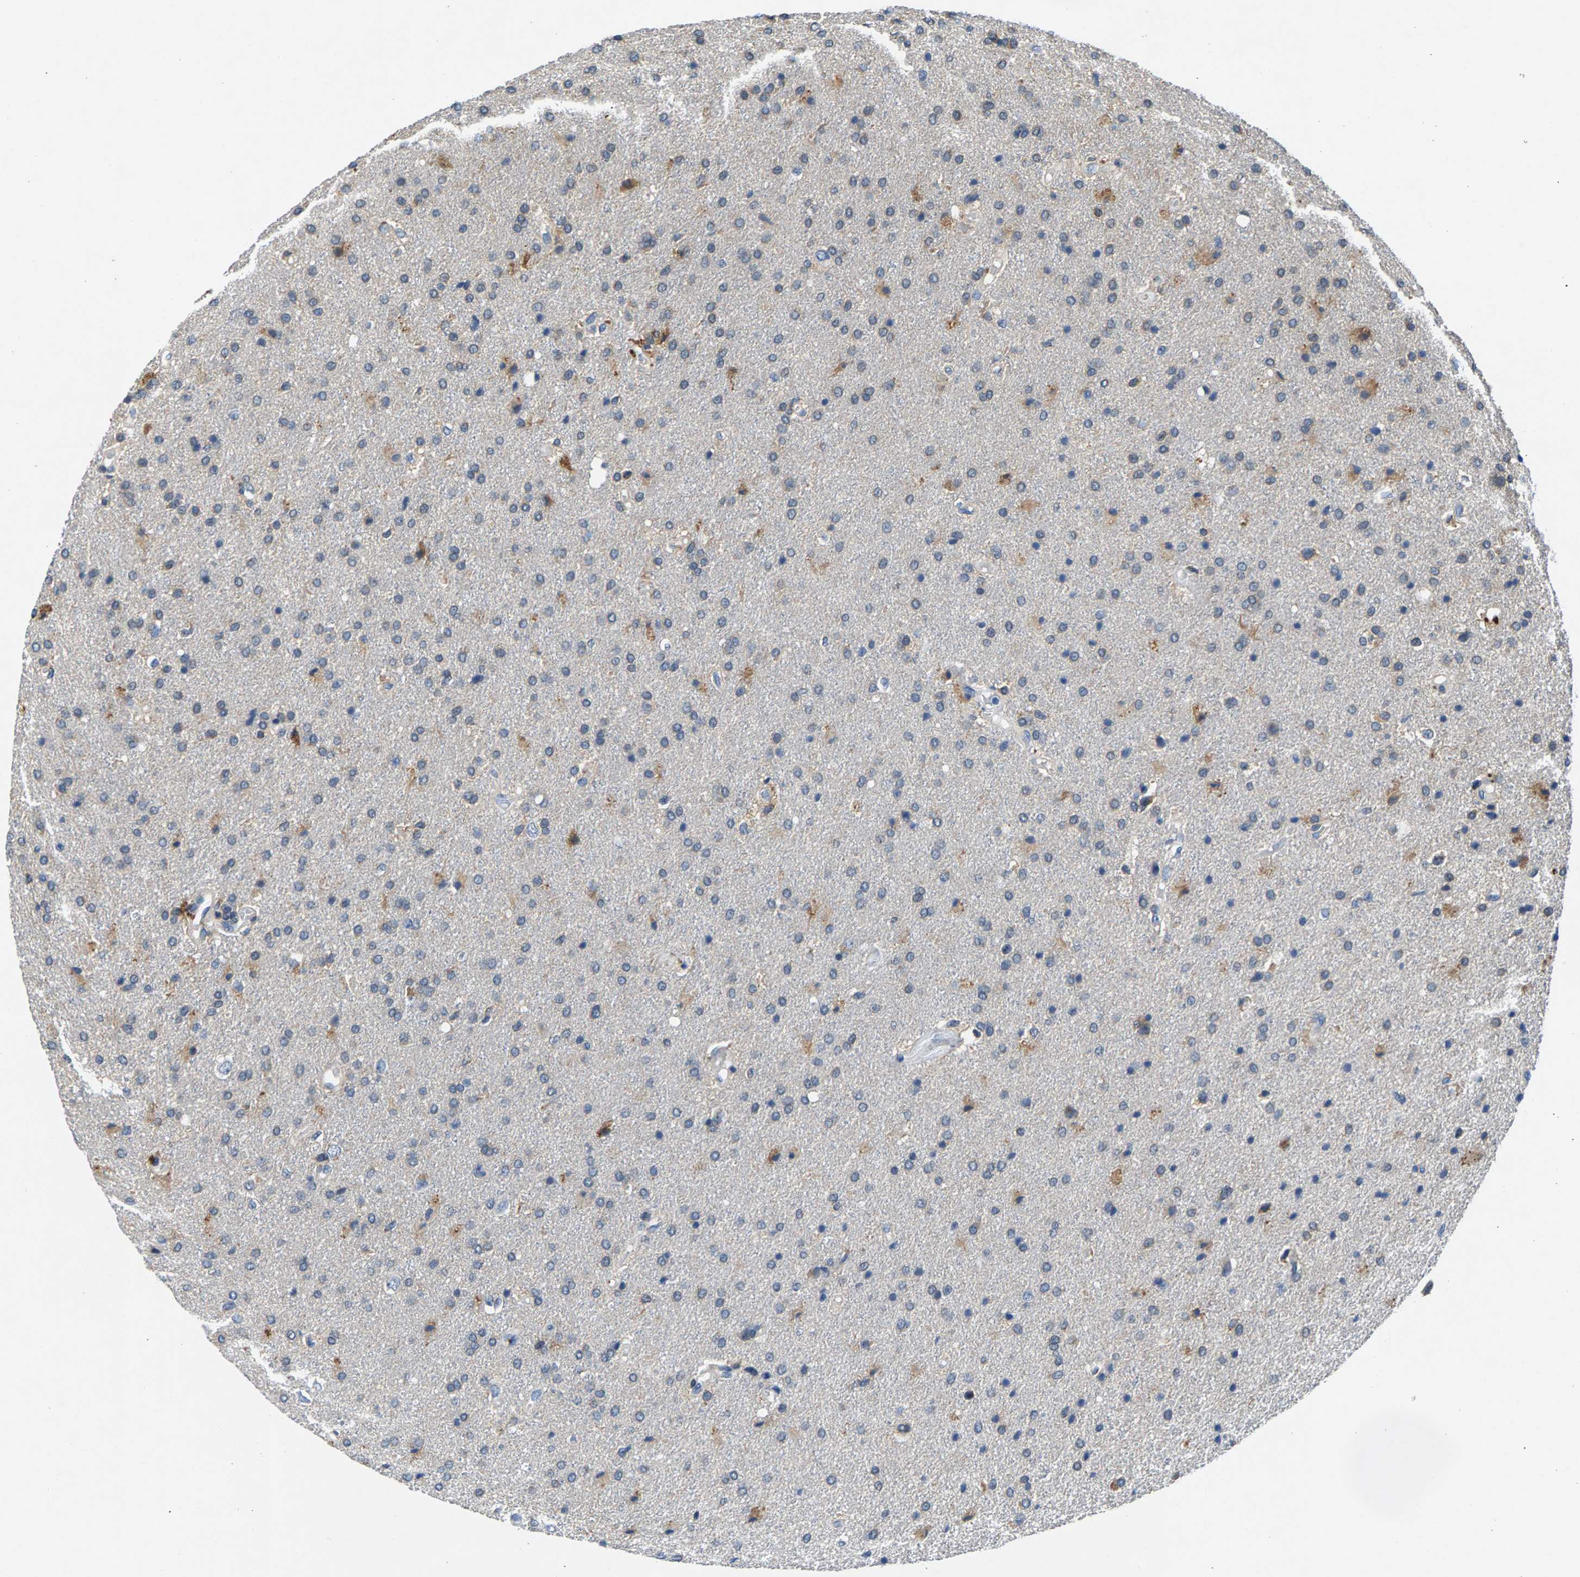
{"staining": {"intensity": "weak", "quantity": "<25%", "location": "cytoplasmic/membranous"}, "tissue": "glioma", "cell_type": "Tumor cells", "image_type": "cancer", "snomed": [{"axis": "morphology", "description": "Glioma, malignant, High grade"}, {"axis": "topography", "description": "Brain"}], "caption": "DAB immunohistochemical staining of human glioma displays no significant expression in tumor cells.", "gene": "NT5C", "patient": {"sex": "male", "age": 72}}